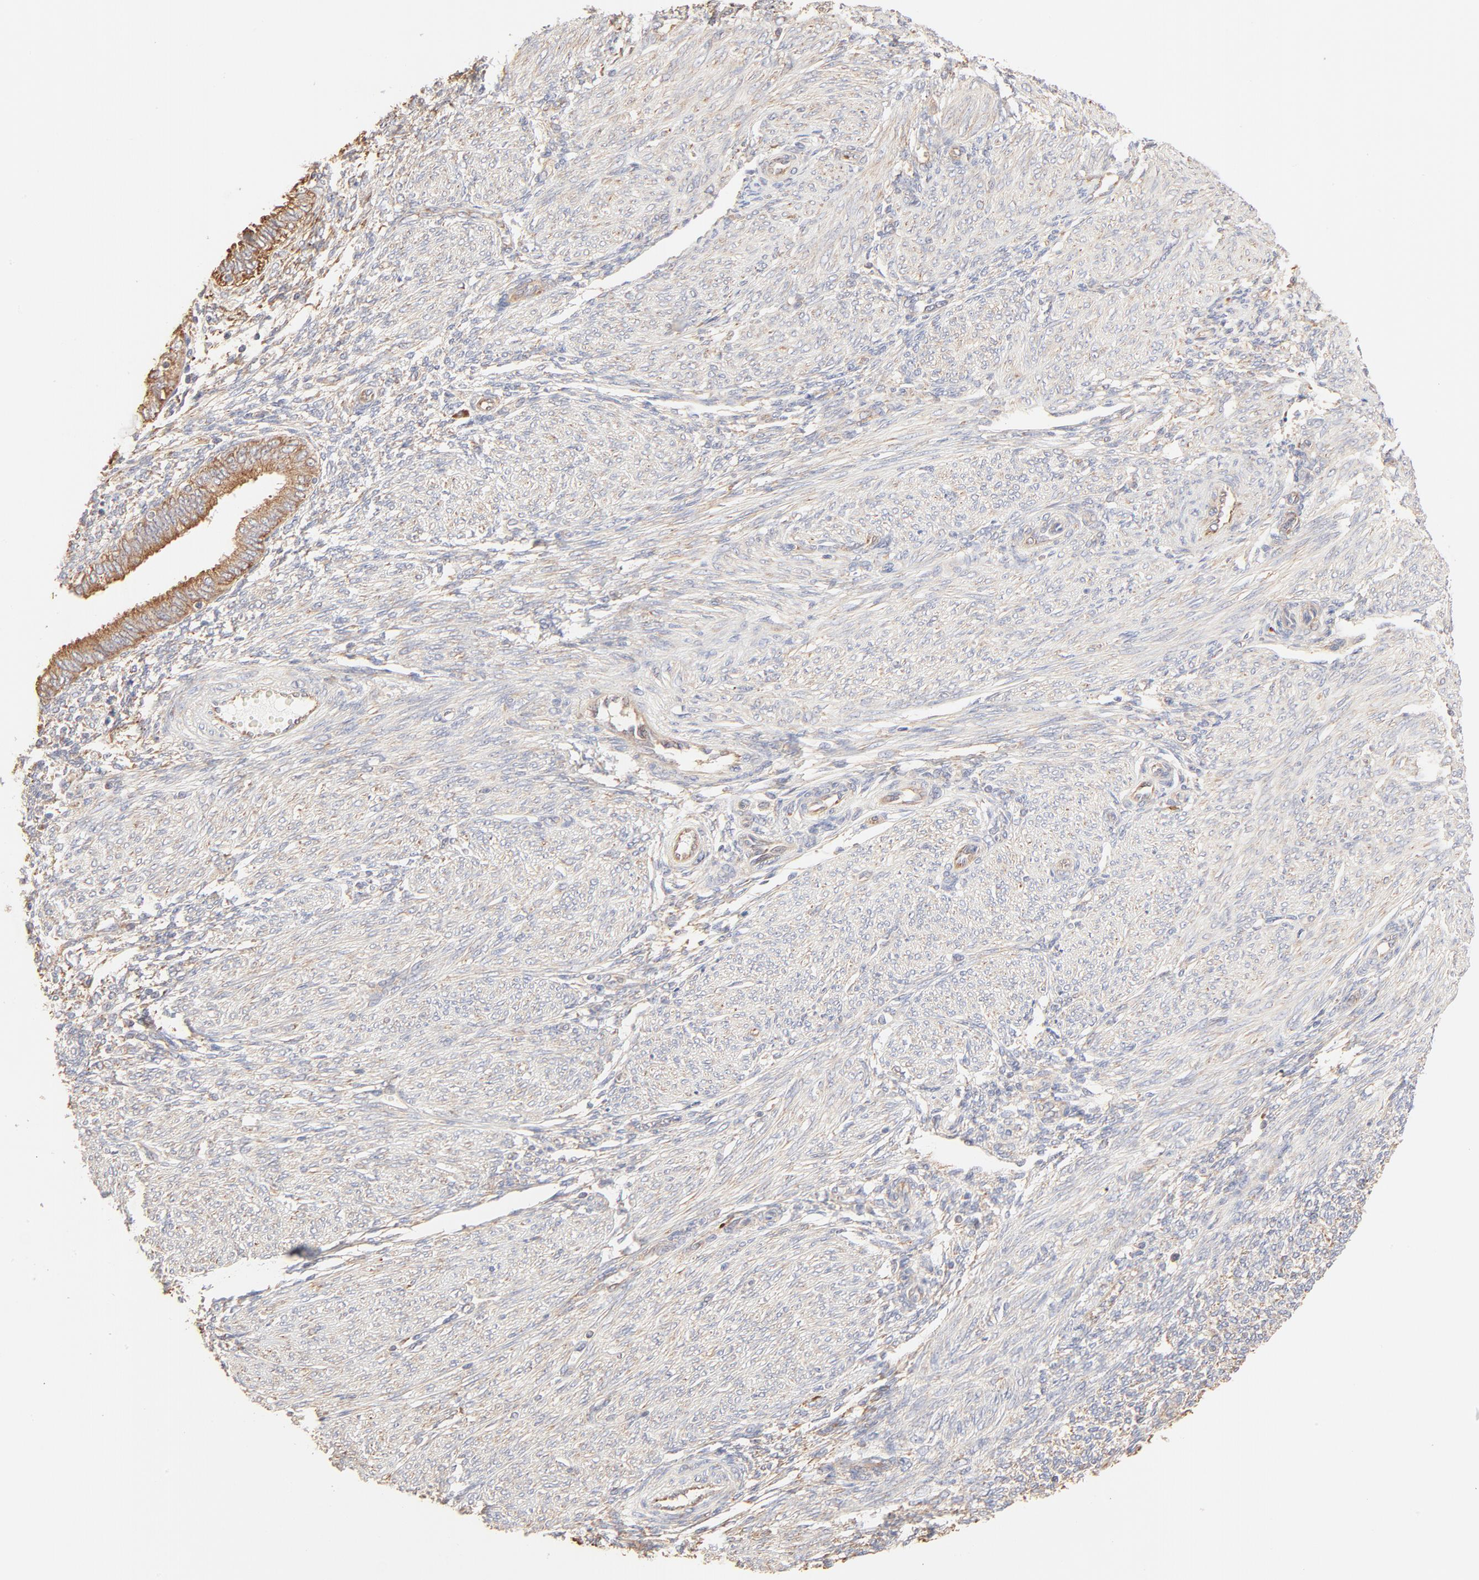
{"staining": {"intensity": "moderate", "quantity": ">75%", "location": "cytoplasmic/membranous"}, "tissue": "endometrial cancer", "cell_type": "Tumor cells", "image_type": "cancer", "snomed": [{"axis": "morphology", "description": "Adenocarcinoma, NOS"}, {"axis": "topography", "description": "Endometrium"}], "caption": "Adenocarcinoma (endometrial) stained for a protein demonstrates moderate cytoplasmic/membranous positivity in tumor cells. Immunohistochemistry (ihc) stains the protein of interest in brown and the nuclei are stained blue.", "gene": "RPS20", "patient": {"sex": "female", "age": 51}}